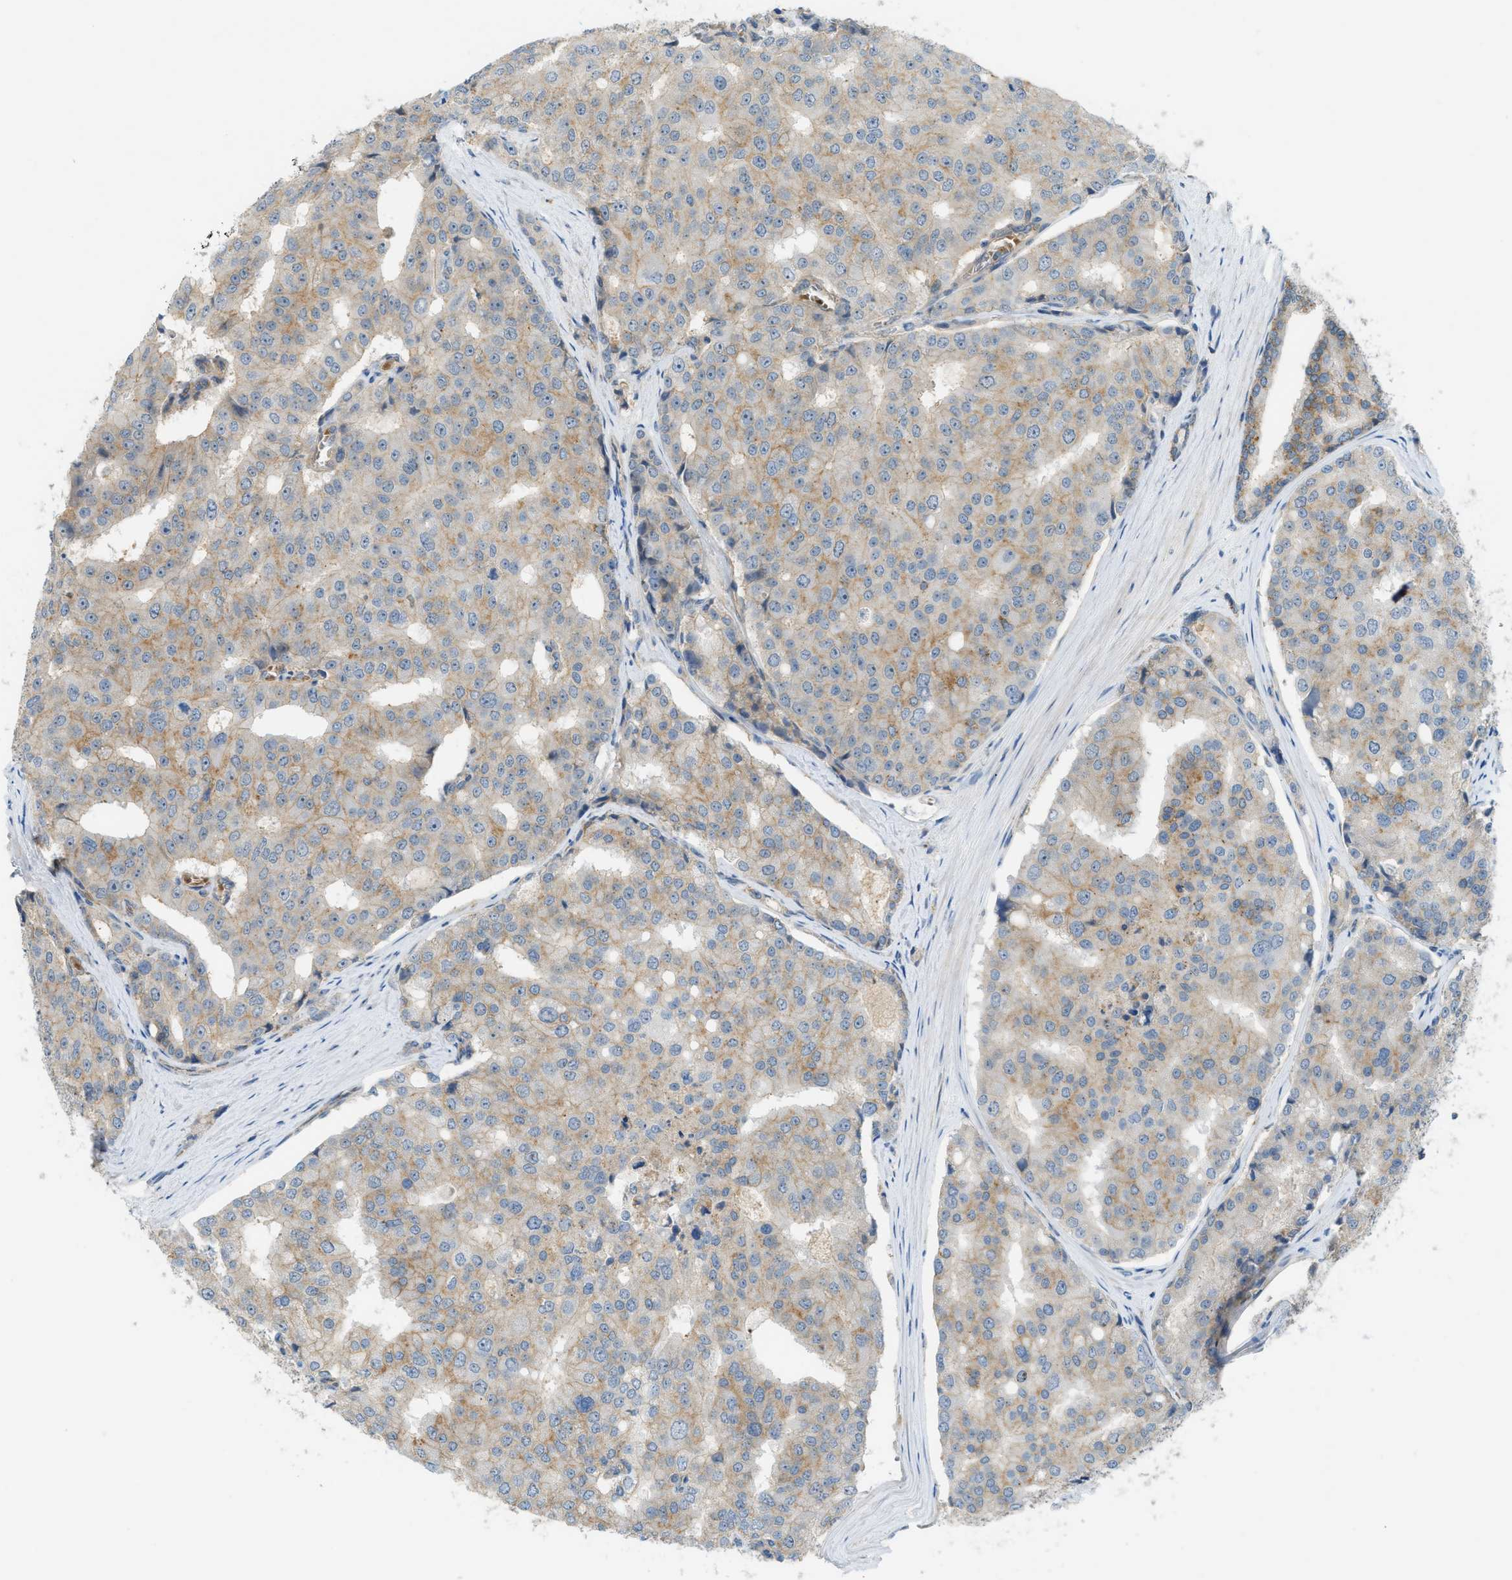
{"staining": {"intensity": "moderate", "quantity": ">75%", "location": "cytoplasmic/membranous"}, "tissue": "prostate cancer", "cell_type": "Tumor cells", "image_type": "cancer", "snomed": [{"axis": "morphology", "description": "Adenocarcinoma, High grade"}, {"axis": "topography", "description": "Prostate"}], "caption": "DAB immunohistochemical staining of human prostate adenocarcinoma (high-grade) shows moderate cytoplasmic/membranous protein expression in approximately >75% of tumor cells.", "gene": "GRK6", "patient": {"sex": "male", "age": 50}}